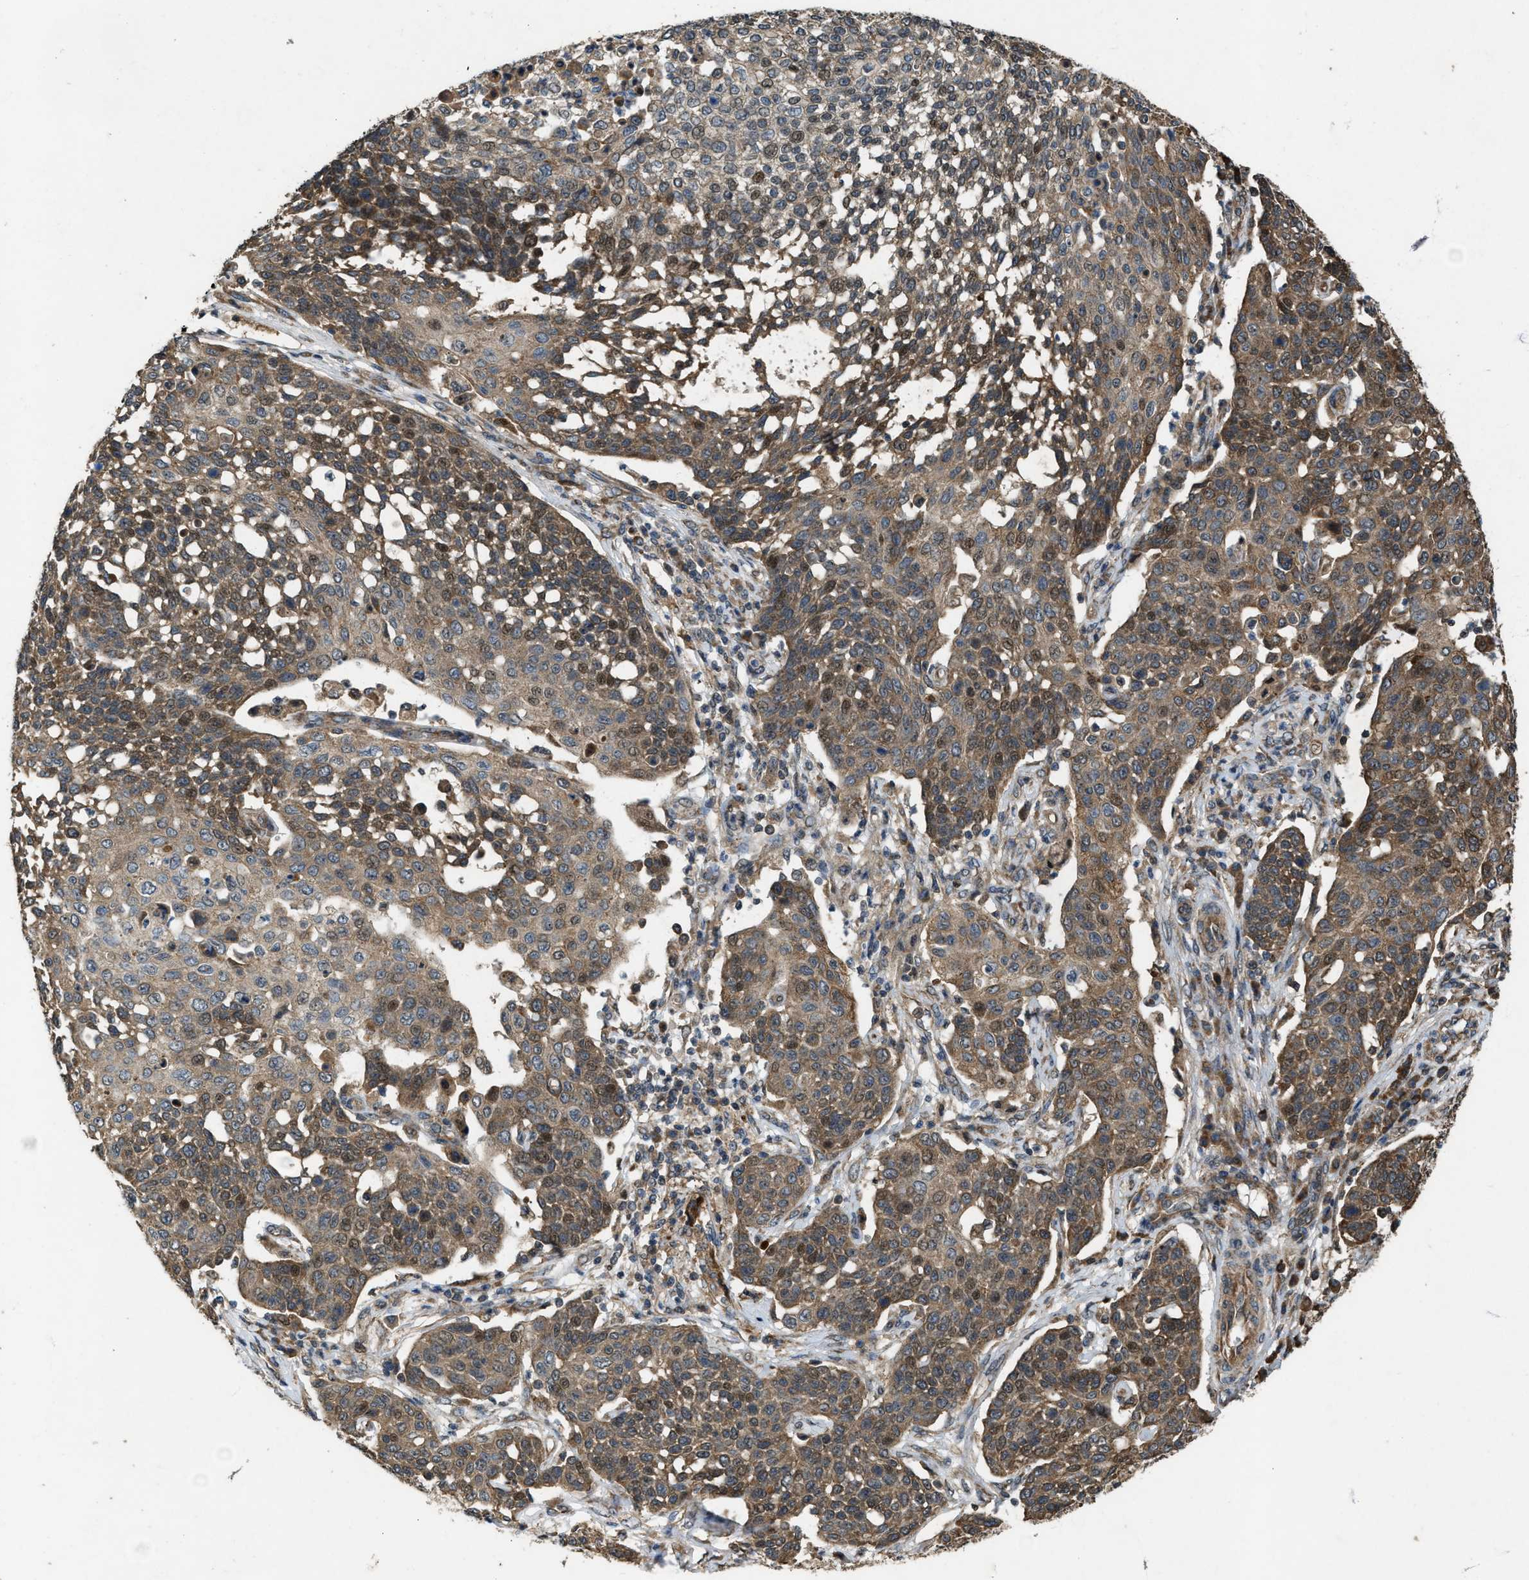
{"staining": {"intensity": "moderate", "quantity": ">75%", "location": "cytoplasmic/membranous"}, "tissue": "cervical cancer", "cell_type": "Tumor cells", "image_type": "cancer", "snomed": [{"axis": "morphology", "description": "Squamous cell carcinoma, NOS"}, {"axis": "topography", "description": "Cervix"}], "caption": "This is a micrograph of immunohistochemistry (IHC) staining of squamous cell carcinoma (cervical), which shows moderate staining in the cytoplasmic/membranous of tumor cells.", "gene": "PDP2", "patient": {"sex": "female", "age": 34}}